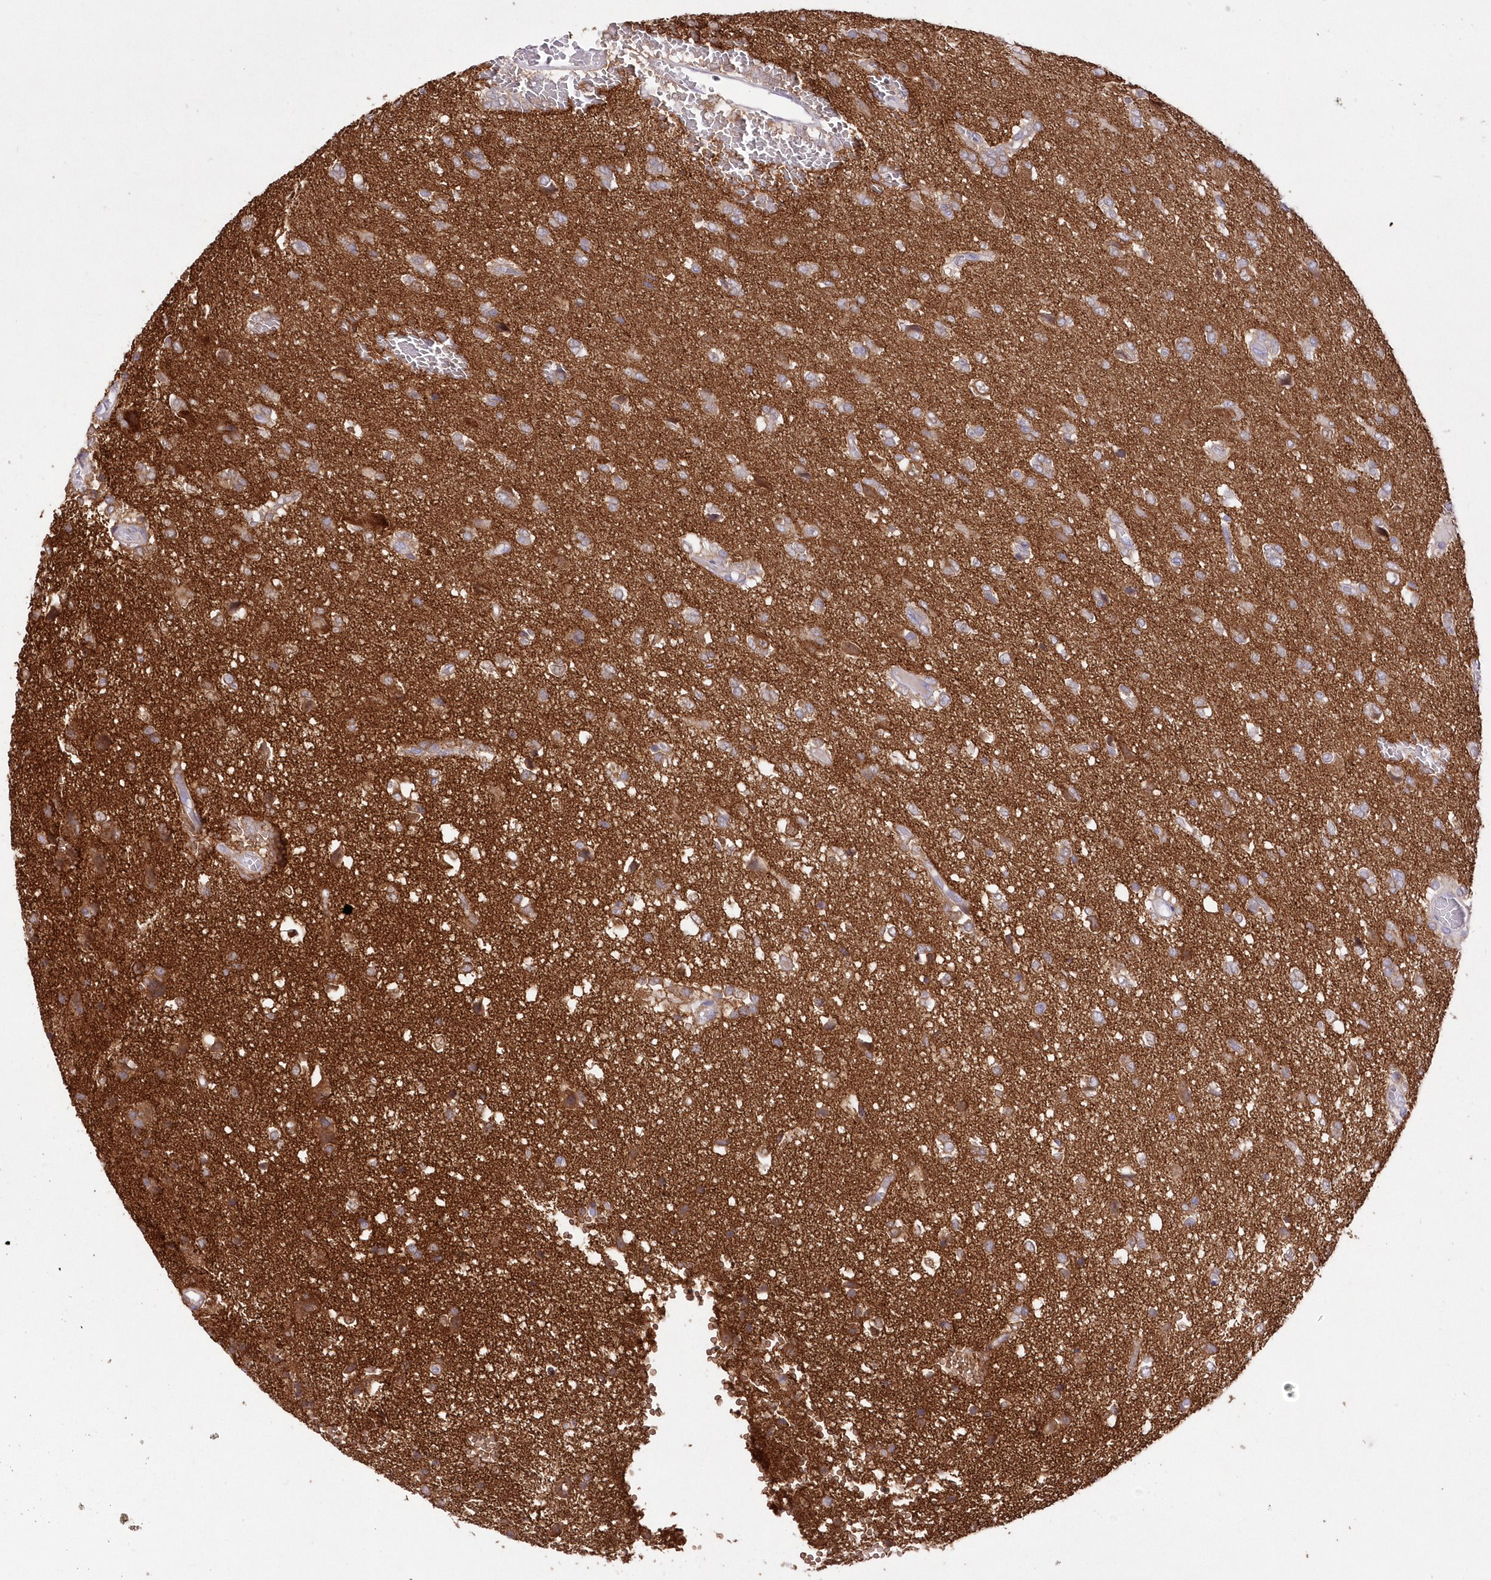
{"staining": {"intensity": "moderate", "quantity": "25%-75%", "location": "cytoplasmic/membranous"}, "tissue": "glioma", "cell_type": "Tumor cells", "image_type": "cancer", "snomed": [{"axis": "morphology", "description": "Glioma, malignant, High grade"}, {"axis": "topography", "description": "Brain"}], "caption": "Protein expression analysis of high-grade glioma (malignant) exhibits moderate cytoplasmic/membranous positivity in about 25%-75% of tumor cells. Ihc stains the protein in brown and the nuclei are stained blue.", "gene": "FAM241B", "patient": {"sex": "female", "age": 59}}